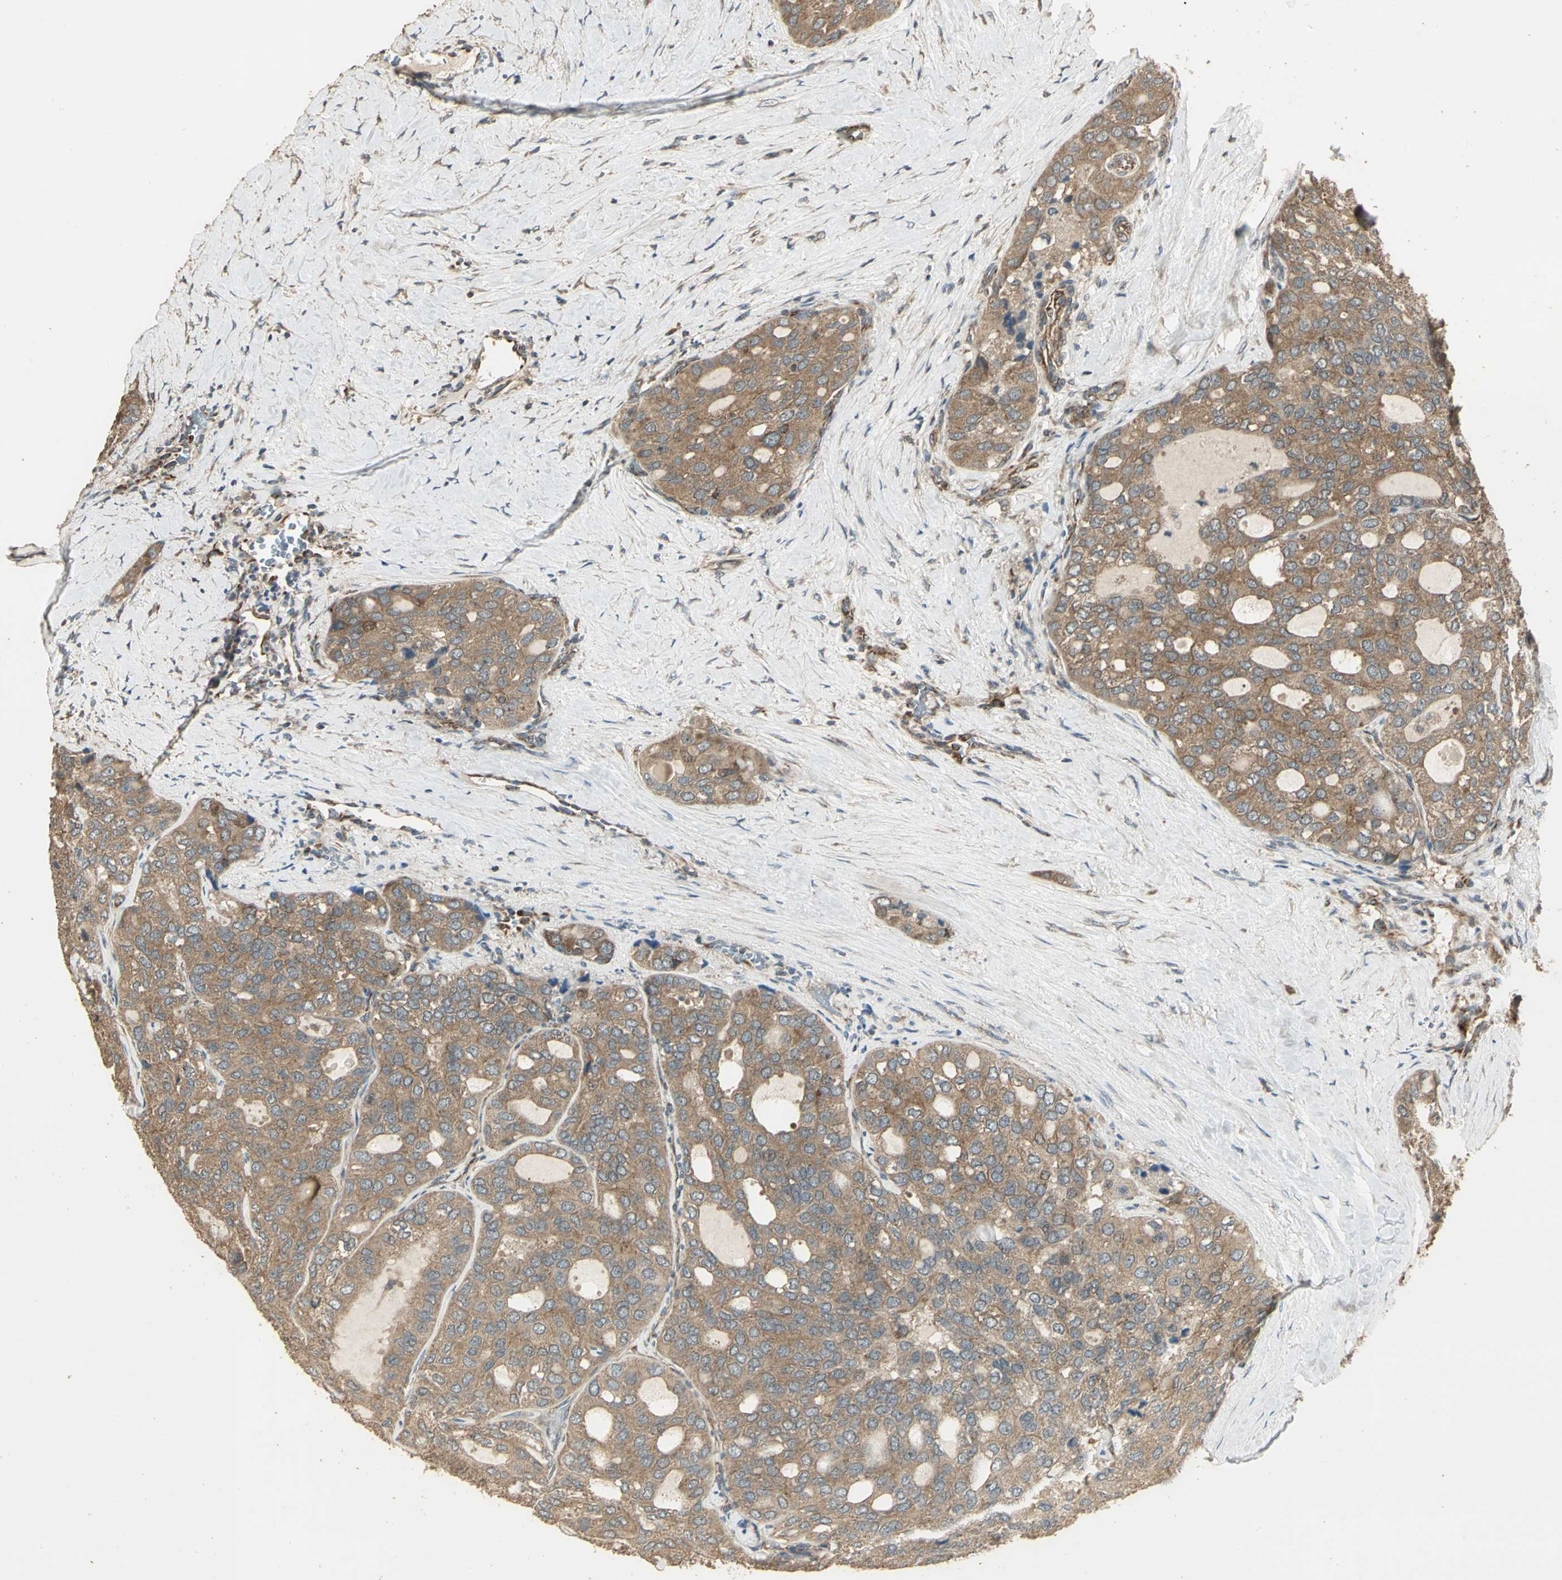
{"staining": {"intensity": "strong", "quantity": ">75%", "location": "cytoplasmic/membranous"}, "tissue": "thyroid cancer", "cell_type": "Tumor cells", "image_type": "cancer", "snomed": [{"axis": "morphology", "description": "Follicular adenoma carcinoma, NOS"}, {"axis": "topography", "description": "Thyroid gland"}], "caption": "A brown stain highlights strong cytoplasmic/membranous positivity of a protein in thyroid cancer (follicular adenoma carcinoma) tumor cells. (DAB (3,3'-diaminobenzidine) IHC with brightfield microscopy, high magnification).", "gene": "KANK1", "patient": {"sex": "male", "age": 75}}